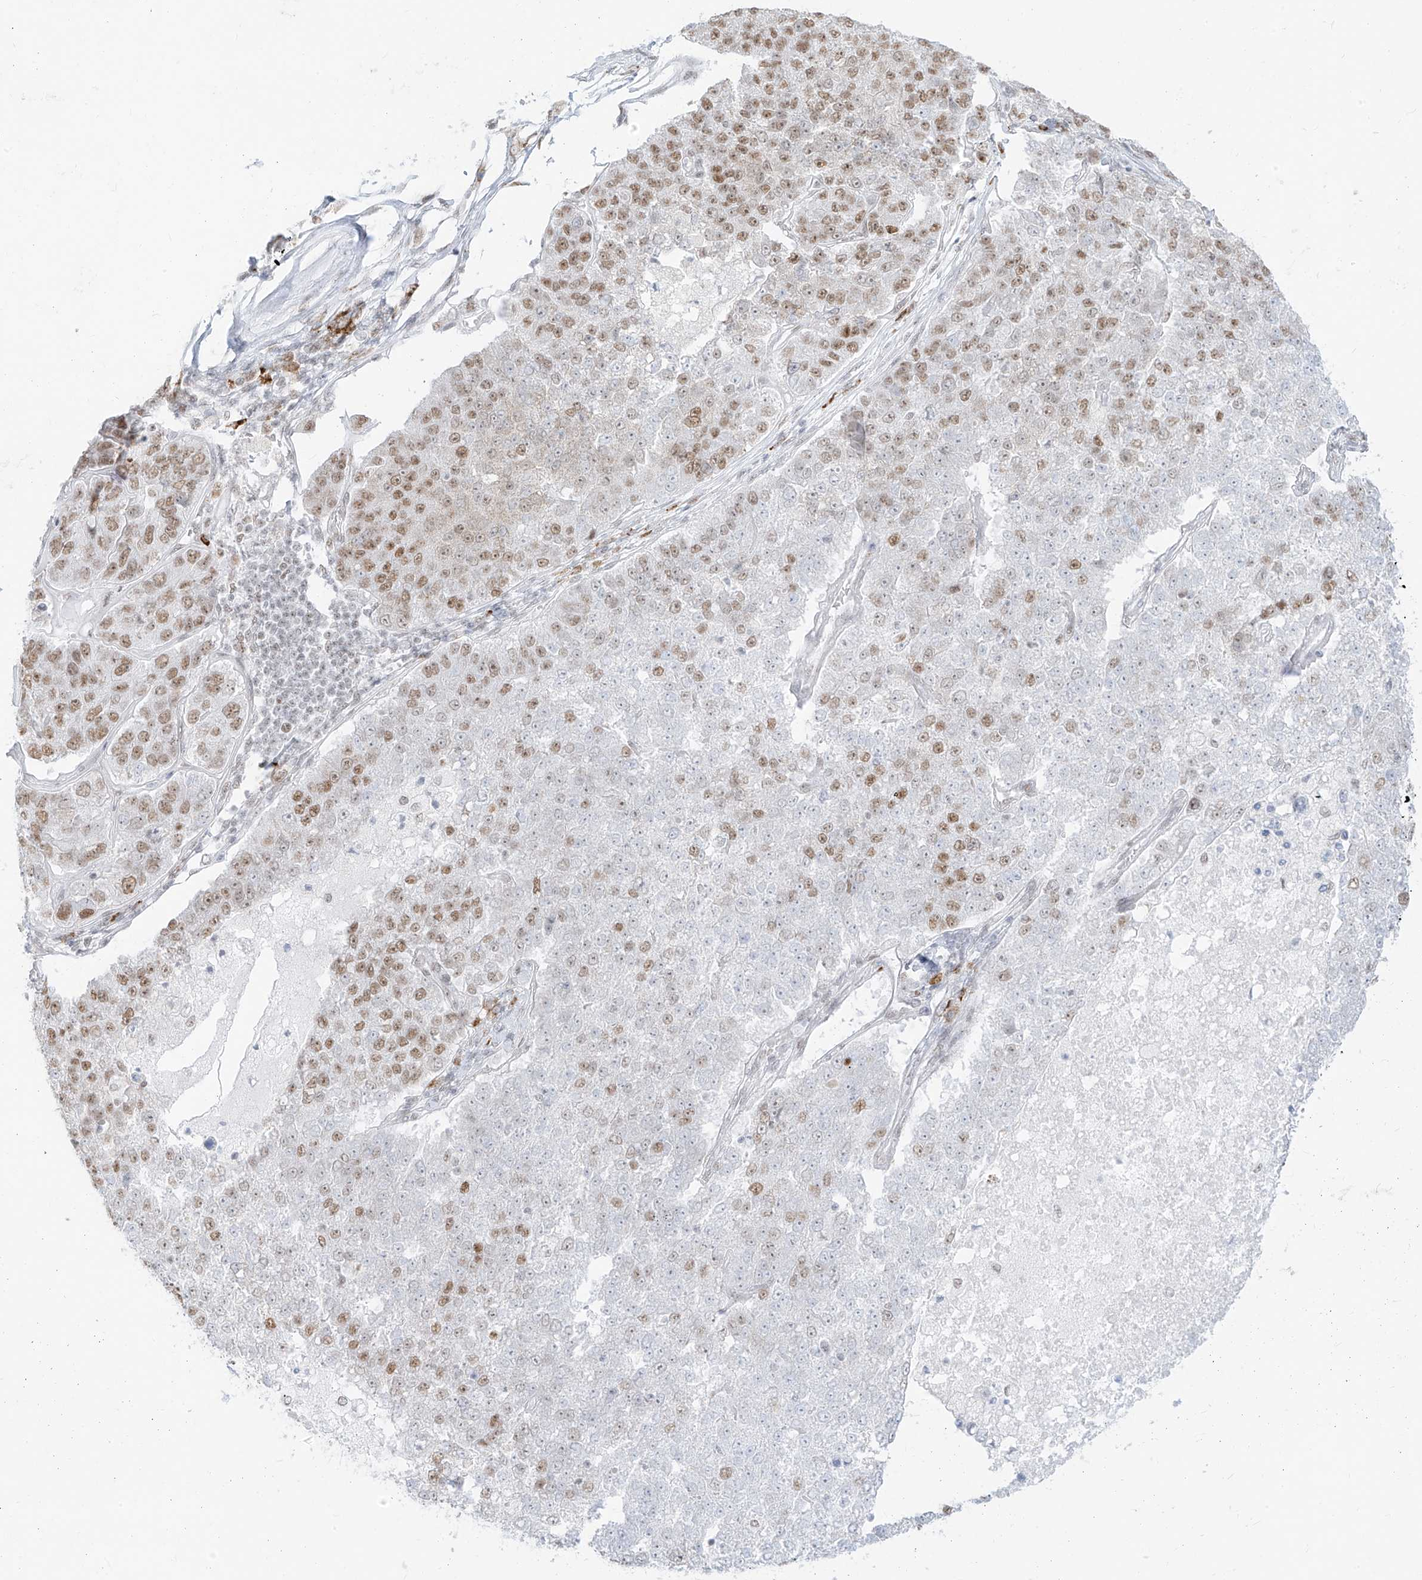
{"staining": {"intensity": "moderate", "quantity": "<25%", "location": "nuclear"}, "tissue": "pancreatic cancer", "cell_type": "Tumor cells", "image_type": "cancer", "snomed": [{"axis": "morphology", "description": "Adenocarcinoma, NOS"}, {"axis": "topography", "description": "Pancreas"}], "caption": "A histopathology image of human pancreatic cancer (adenocarcinoma) stained for a protein reveals moderate nuclear brown staining in tumor cells.", "gene": "SUPT5H", "patient": {"sex": "female", "age": 61}}